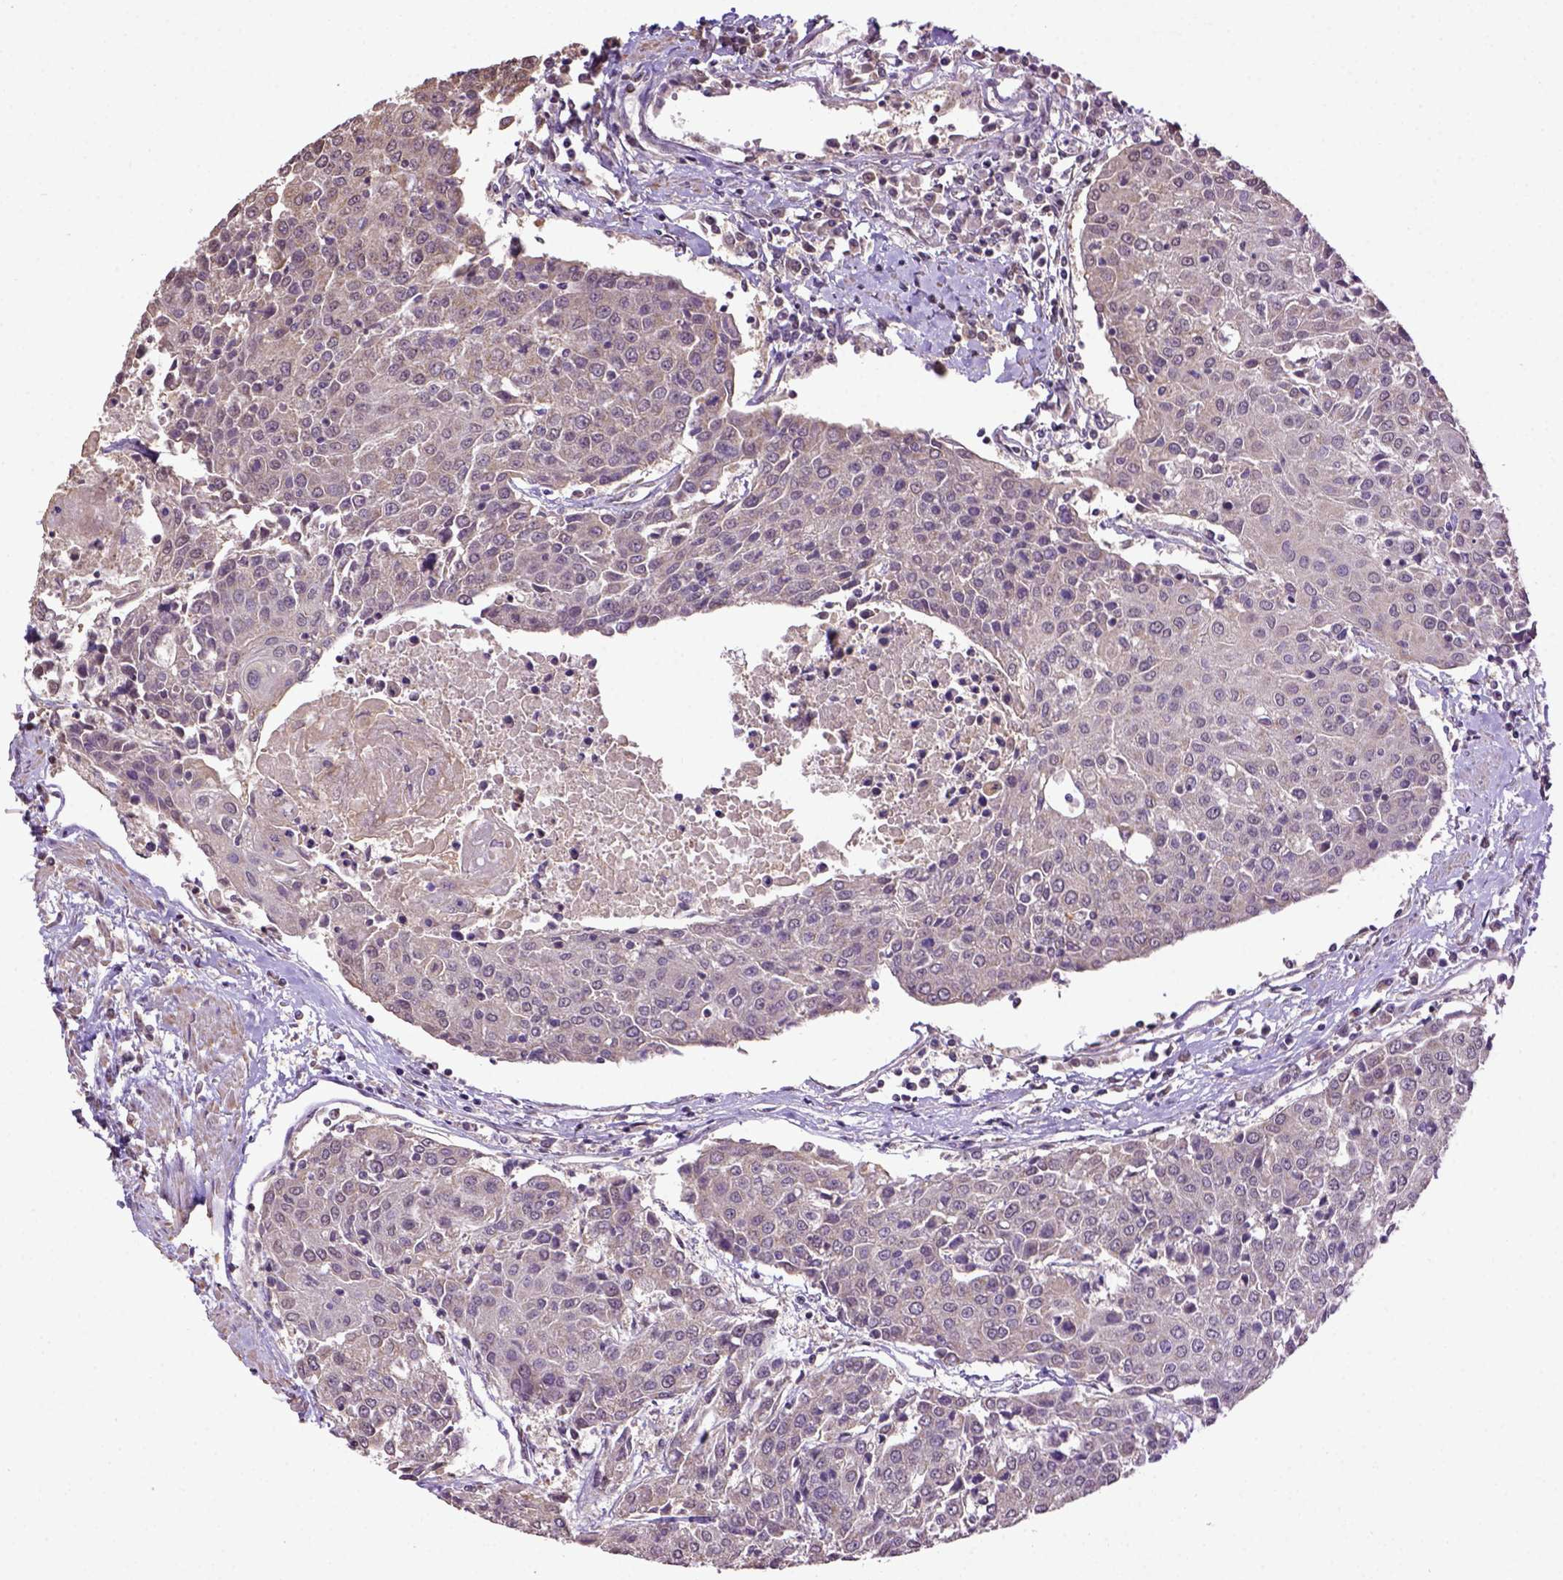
{"staining": {"intensity": "weak", "quantity": ">75%", "location": "cytoplasmic/membranous"}, "tissue": "urothelial cancer", "cell_type": "Tumor cells", "image_type": "cancer", "snomed": [{"axis": "morphology", "description": "Urothelial carcinoma, High grade"}, {"axis": "topography", "description": "Urinary bladder"}], "caption": "Urothelial carcinoma (high-grade) stained with a brown dye demonstrates weak cytoplasmic/membranous positive positivity in about >75% of tumor cells.", "gene": "WDR17", "patient": {"sex": "female", "age": 85}}